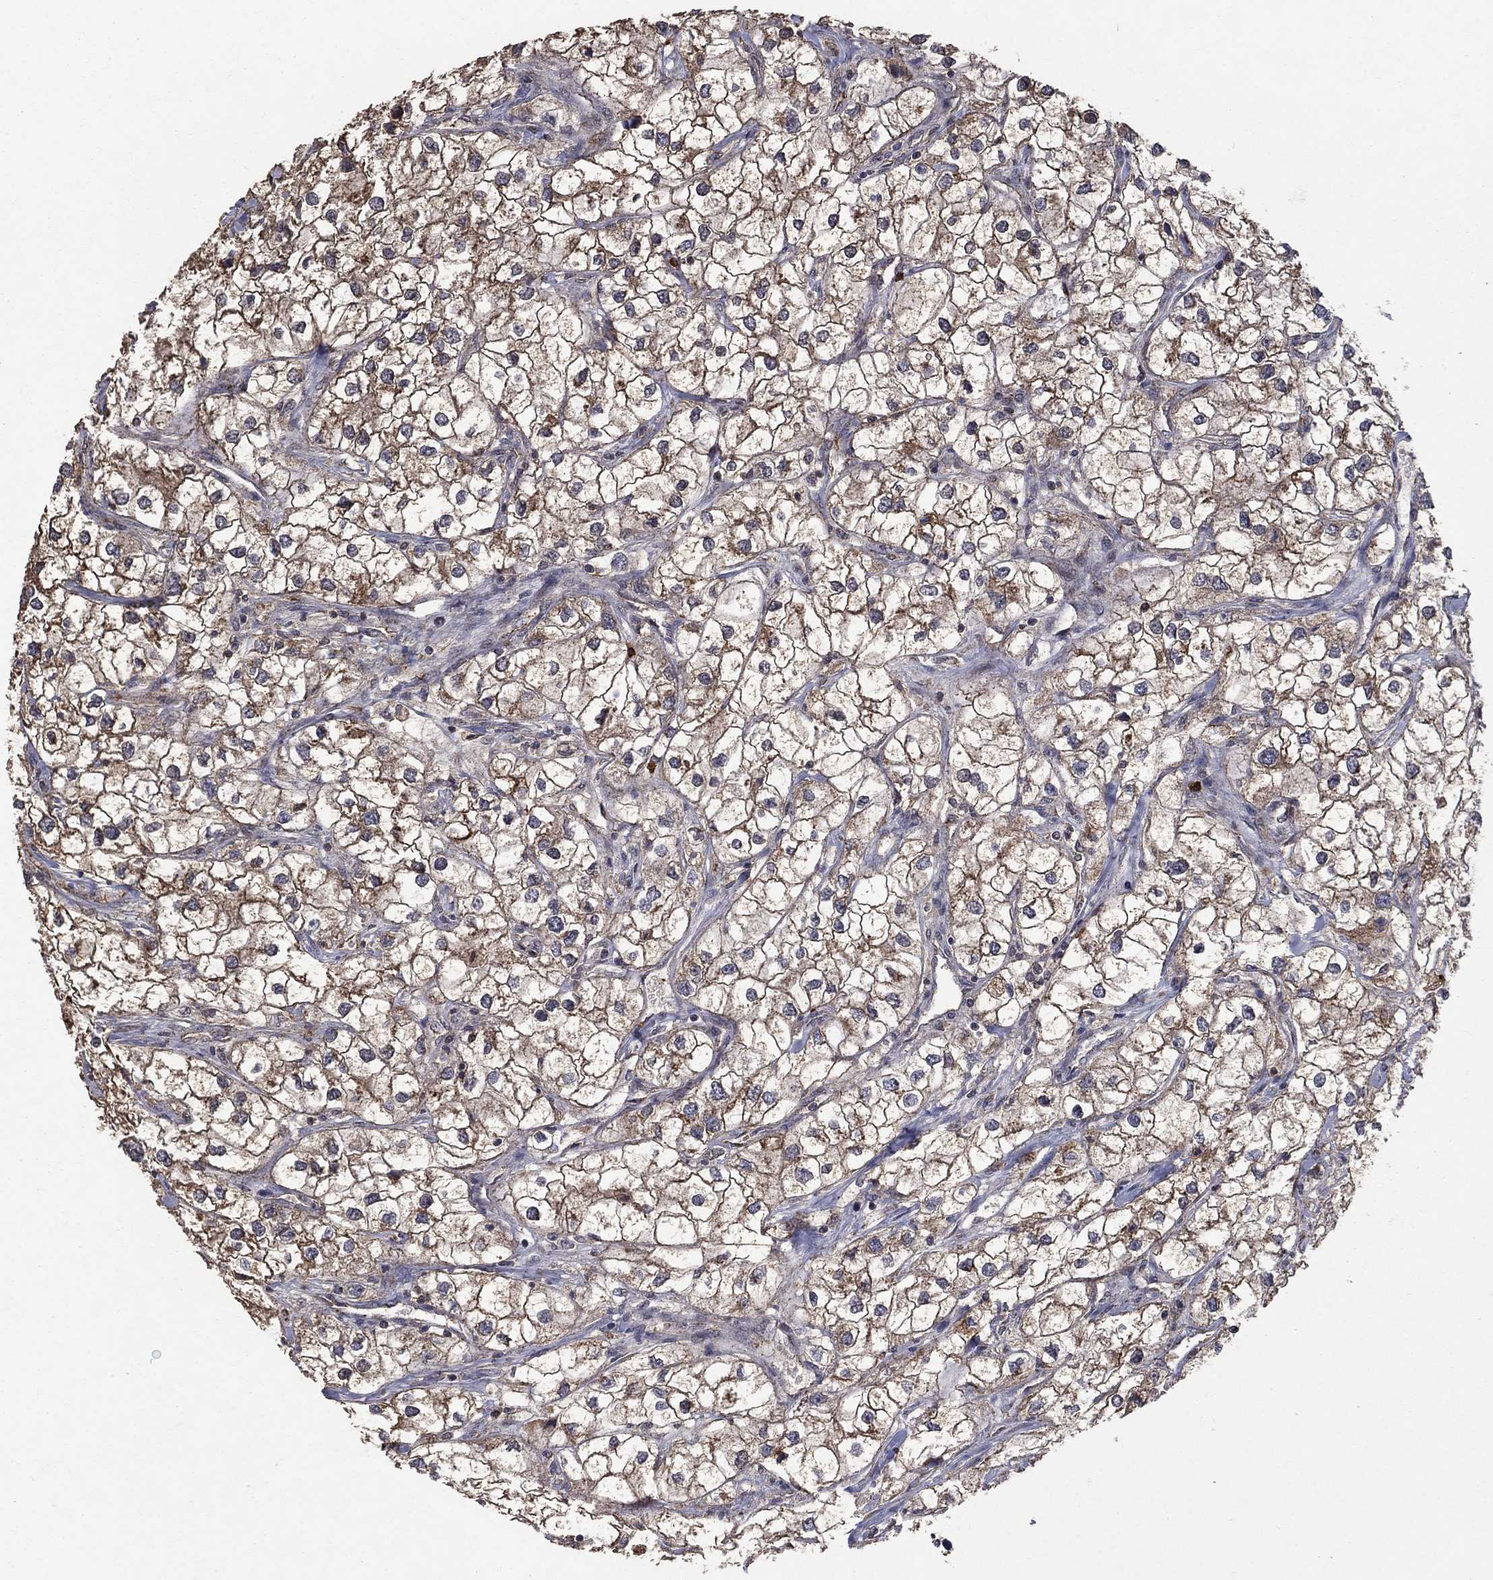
{"staining": {"intensity": "strong", "quantity": ">75%", "location": "cytoplasmic/membranous"}, "tissue": "renal cancer", "cell_type": "Tumor cells", "image_type": "cancer", "snomed": [{"axis": "morphology", "description": "Adenocarcinoma, NOS"}, {"axis": "topography", "description": "Kidney"}], "caption": "Immunohistochemical staining of renal cancer reveals high levels of strong cytoplasmic/membranous protein positivity in approximately >75% of tumor cells. The protein is stained brown, and the nuclei are stained in blue (DAB IHC with brightfield microscopy, high magnification).", "gene": "CD24", "patient": {"sex": "male", "age": 59}}